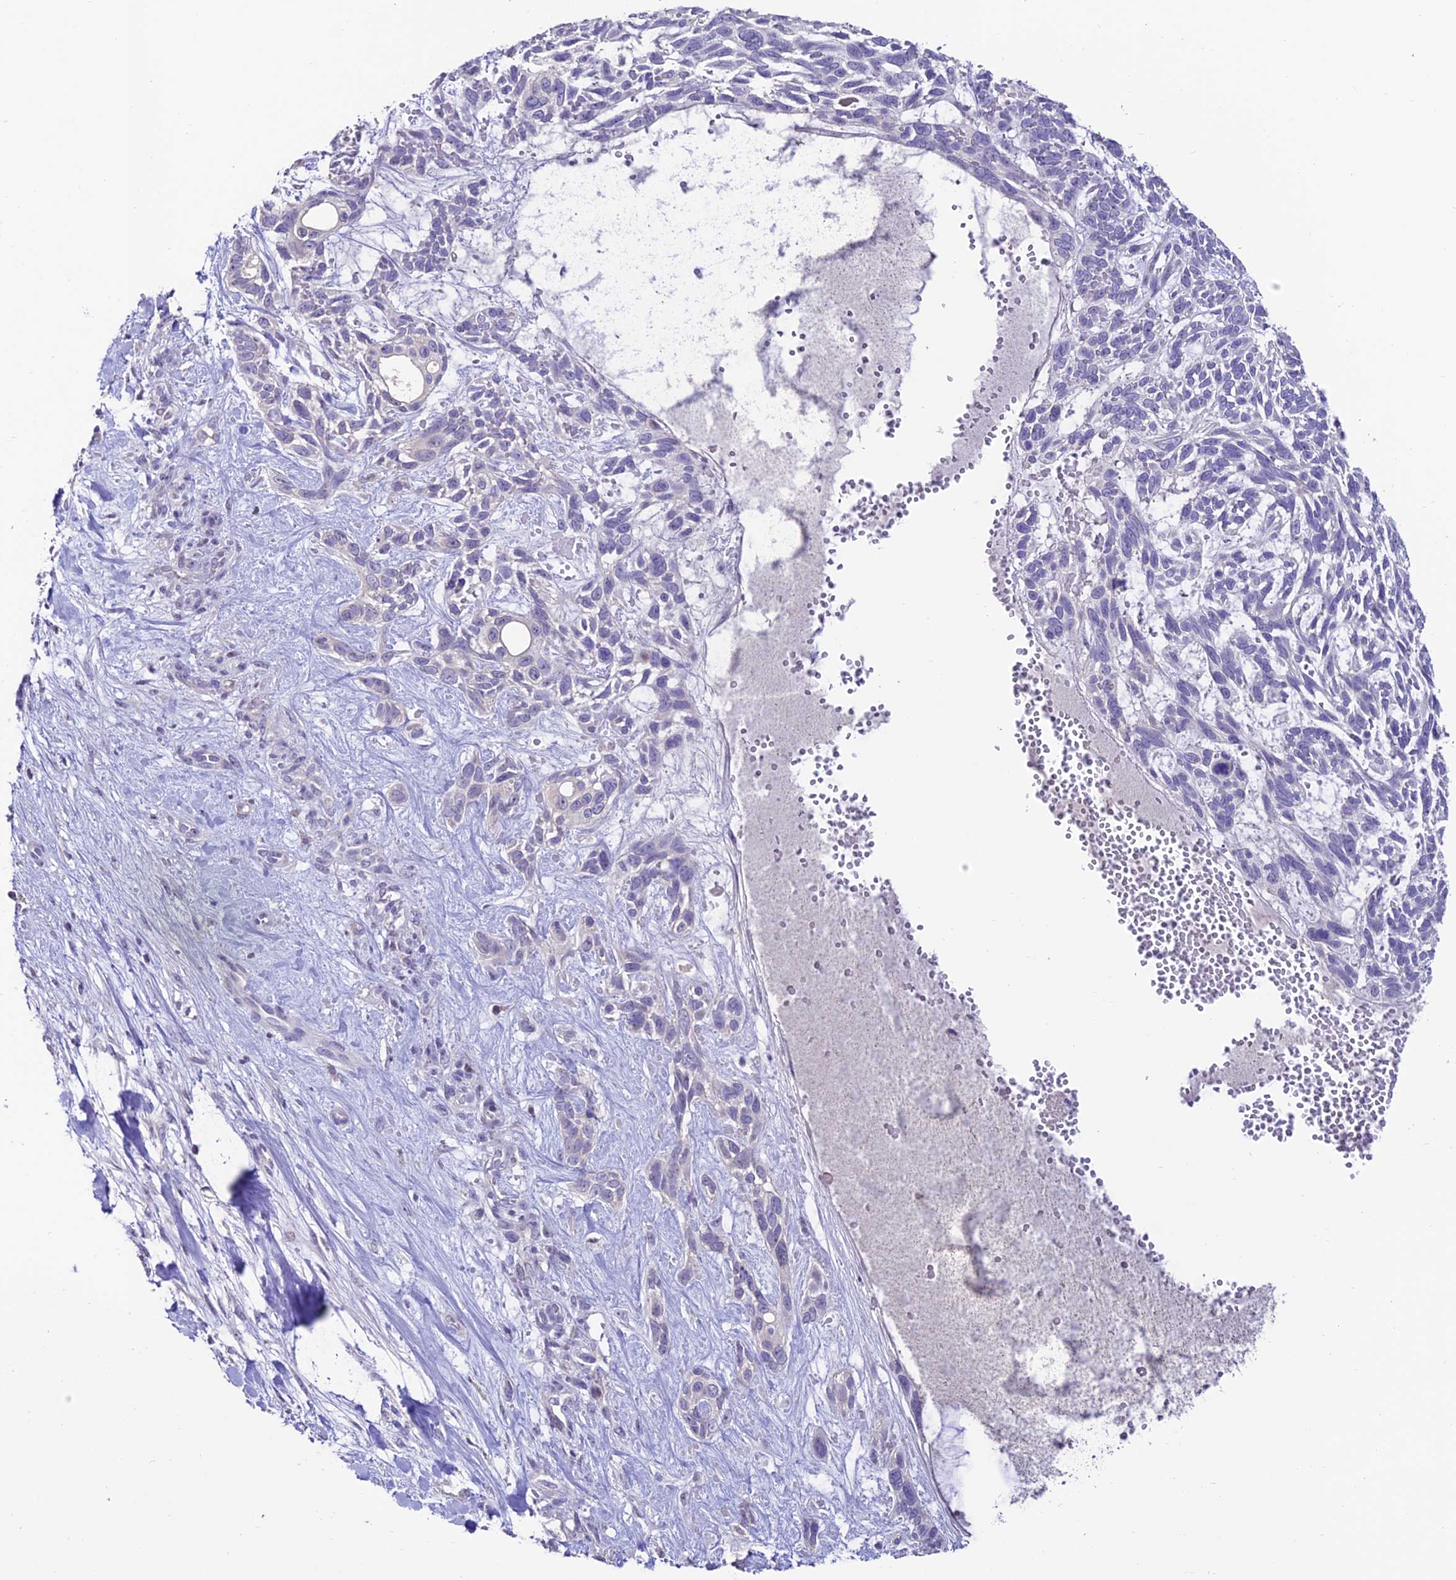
{"staining": {"intensity": "negative", "quantity": "none", "location": "none"}, "tissue": "skin cancer", "cell_type": "Tumor cells", "image_type": "cancer", "snomed": [{"axis": "morphology", "description": "Basal cell carcinoma"}, {"axis": "topography", "description": "Skin"}], "caption": "An IHC micrograph of skin basal cell carcinoma is shown. There is no staining in tumor cells of skin basal cell carcinoma.", "gene": "SLC10A1", "patient": {"sex": "male", "age": 88}}